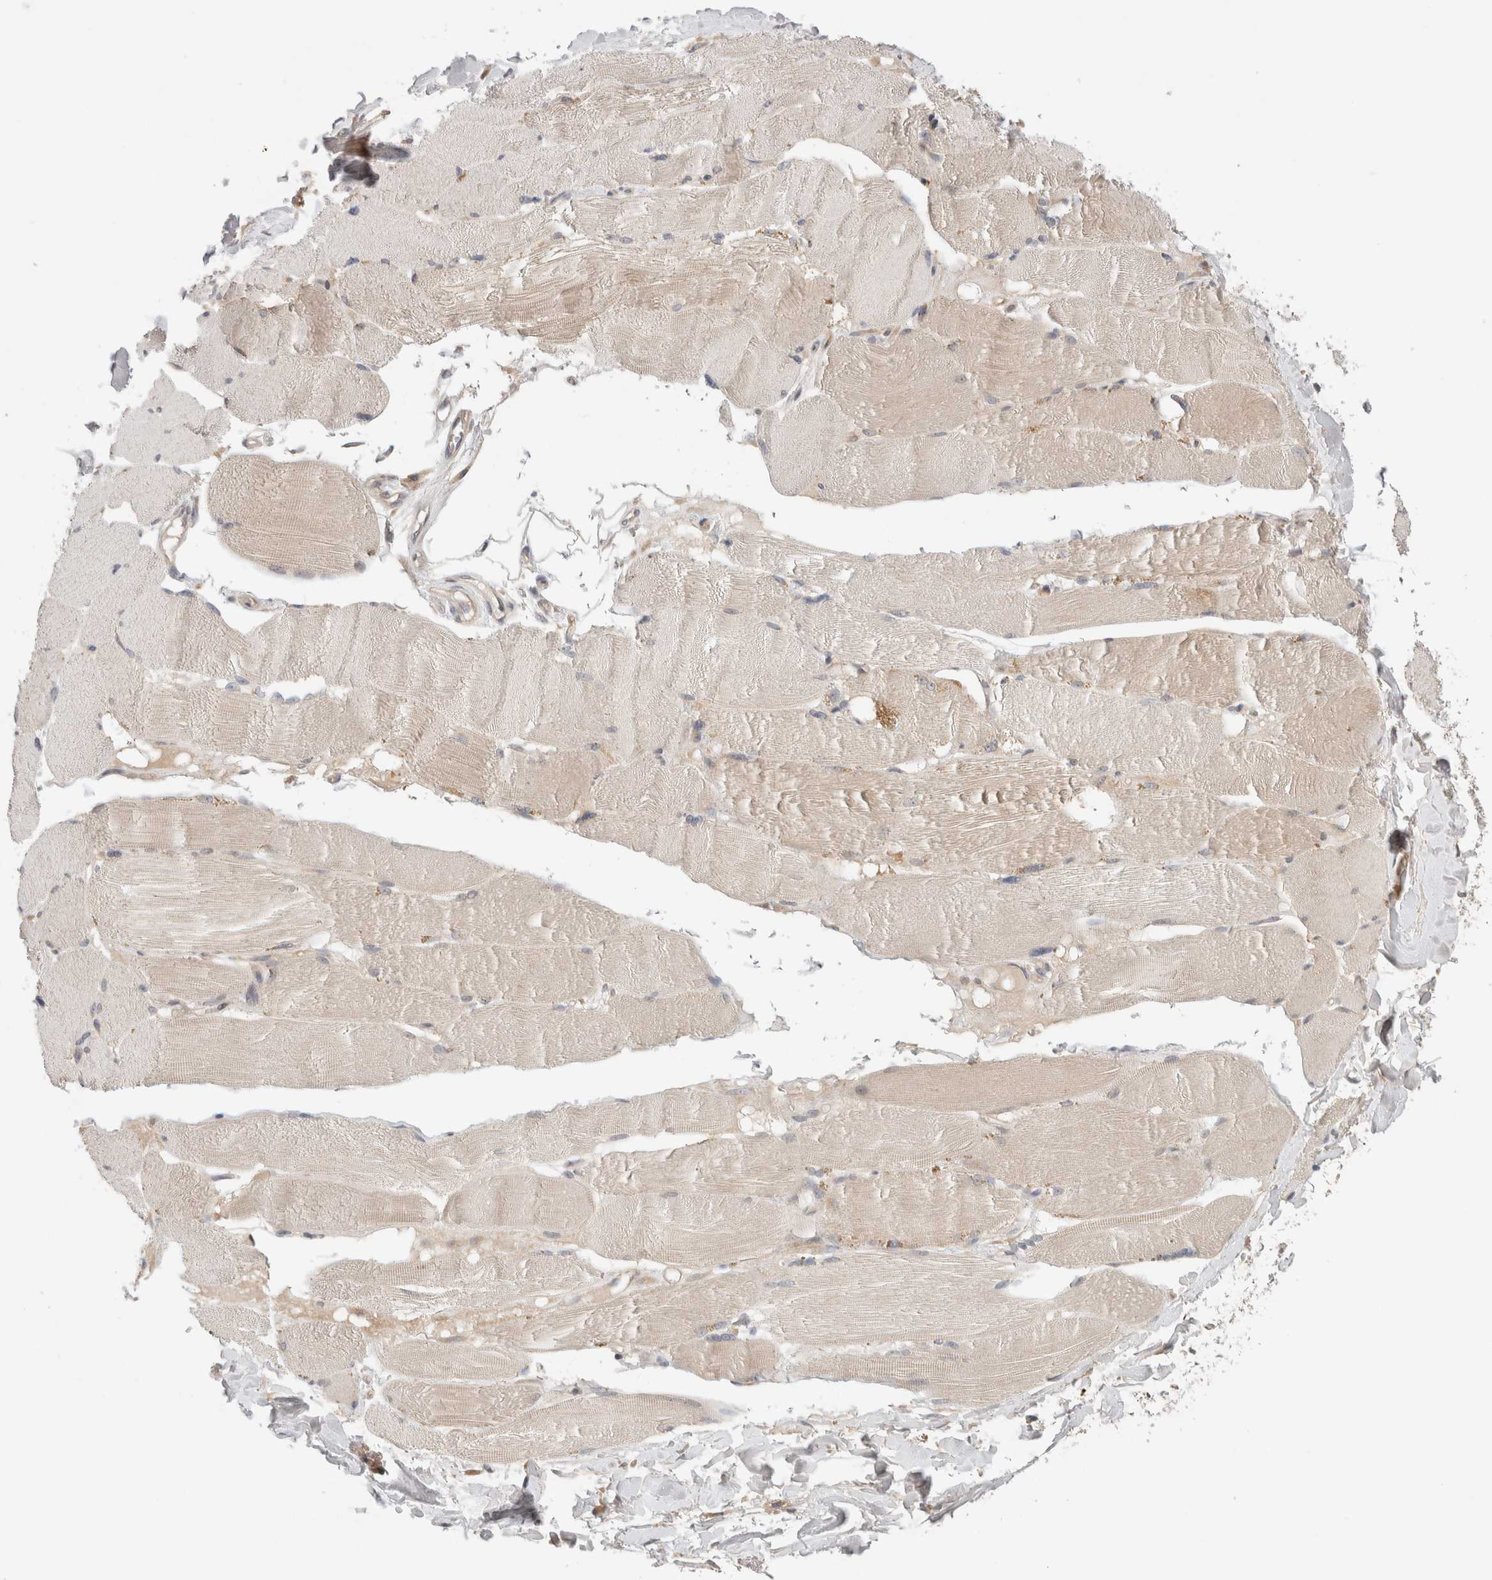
{"staining": {"intensity": "weak", "quantity": "25%-75%", "location": "cytoplasmic/membranous"}, "tissue": "skeletal muscle", "cell_type": "Myocytes", "image_type": "normal", "snomed": [{"axis": "morphology", "description": "Normal tissue, NOS"}, {"axis": "topography", "description": "Skin"}, {"axis": "topography", "description": "Skeletal muscle"}], "caption": "A low amount of weak cytoplasmic/membranous staining is seen in about 25%-75% of myocytes in benign skeletal muscle.", "gene": "SGK1", "patient": {"sex": "male", "age": 83}}